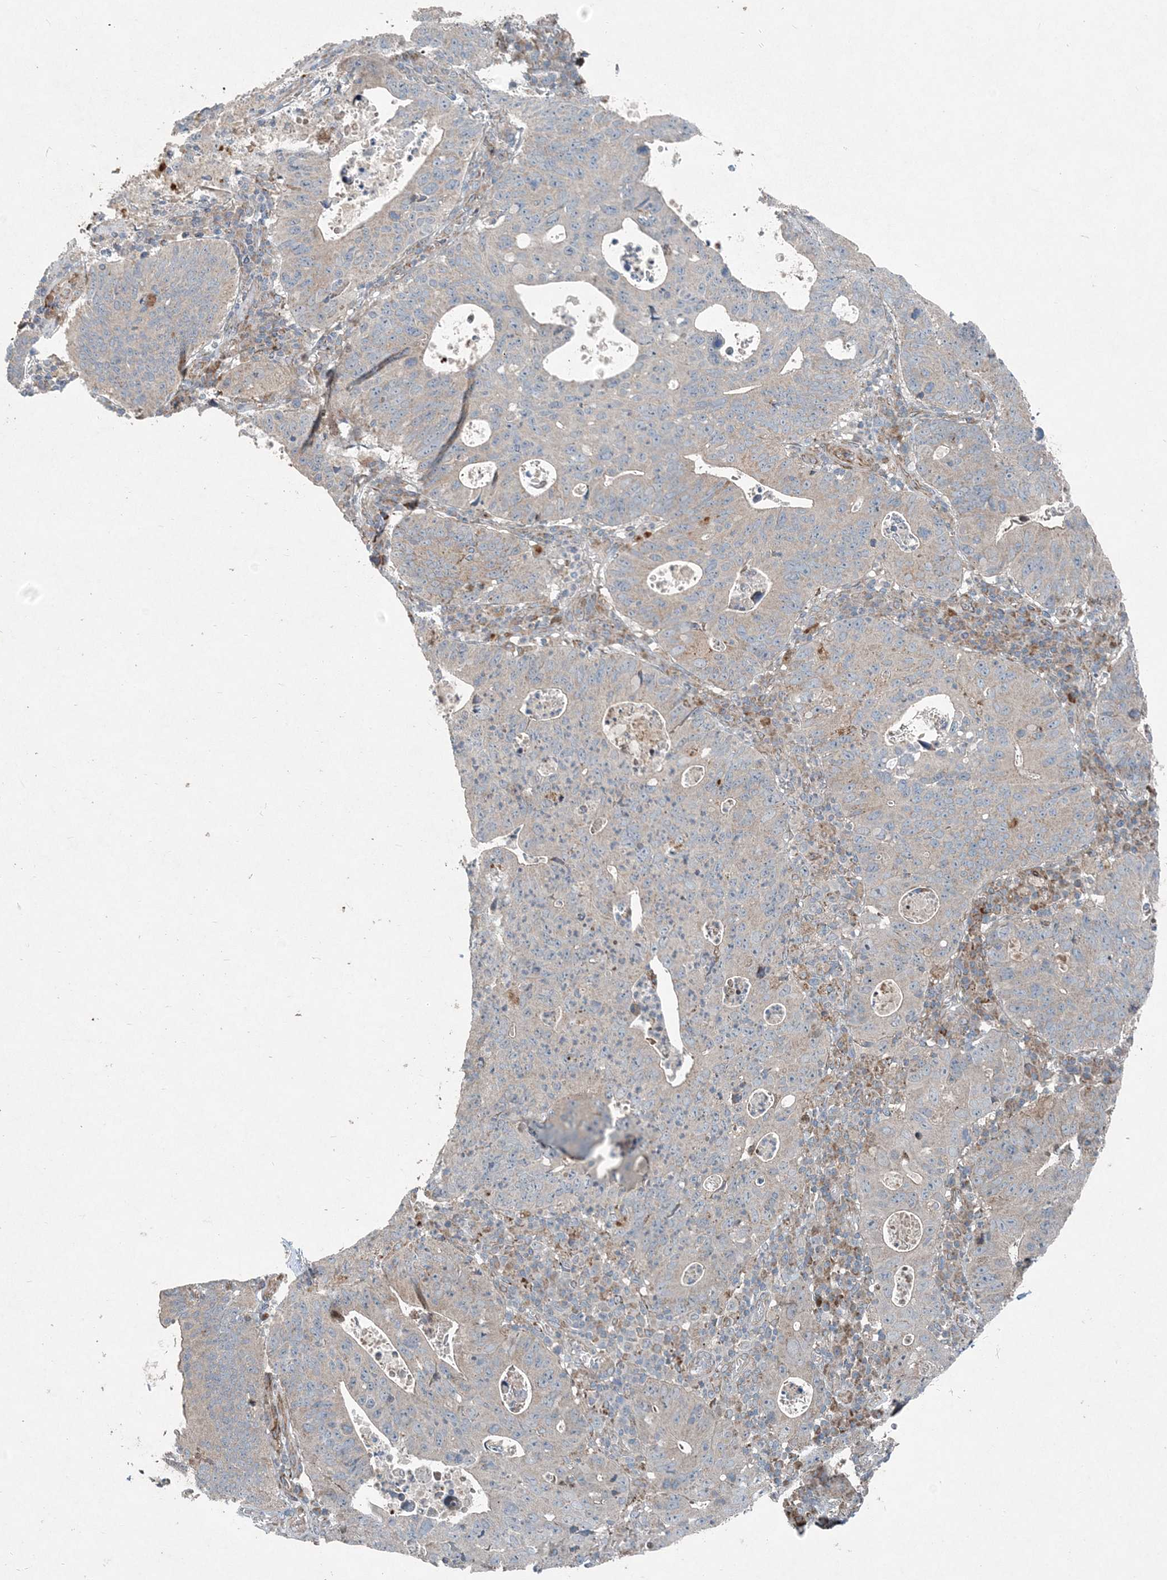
{"staining": {"intensity": "negative", "quantity": "none", "location": "none"}, "tissue": "stomach cancer", "cell_type": "Tumor cells", "image_type": "cancer", "snomed": [{"axis": "morphology", "description": "Adenocarcinoma, NOS"}, {"axis": "topography", "description": "Stomach"}], "caption": "Stomach cancer (adenocarcinoma) was stained to show a protein in brown. There is no significant expression in tumor cells. Brightfield microscopy of IHC stained with DAB (3,3'-diaminobenzidine) (brown) and hematoxylin (blue), captured at high magnification.", "gene": "INTU", "patient": {"sex": "male", "age": 59}}